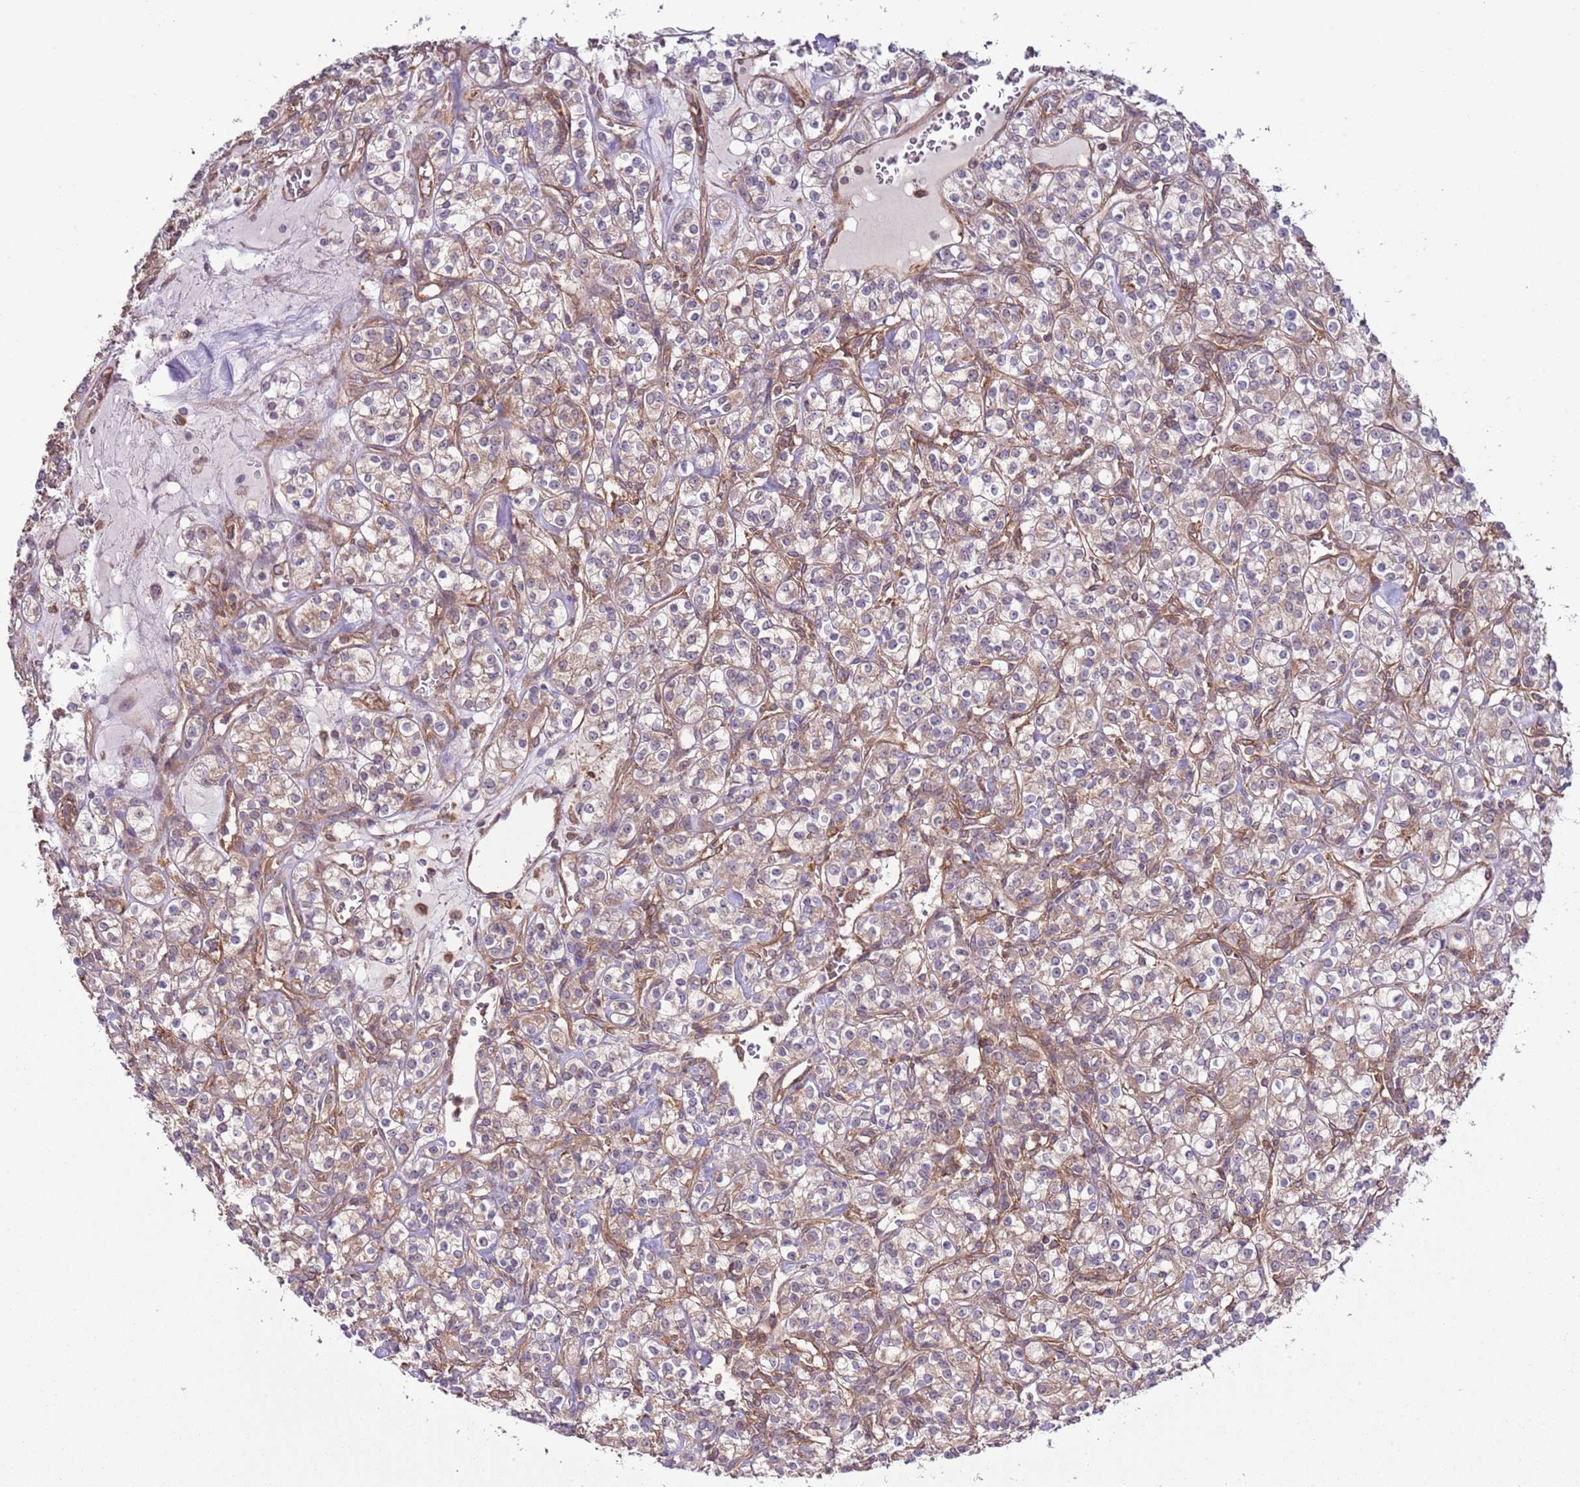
{"staining": {"intensity": "weak", "quantity": "25%-75%", "location": "cytoplasmic/membranous"}, "tissue": "renal cancer", "cell_type": "Tumor cells", "image_type": "cancer", "snomed": [{"axis": "morphology", "description": "Adenocarcinoma, NOS"}, {"axis": "topography", "description": "Kidney"}], "caption": "Immunohistochemical staining of adenocarcinoma (renal) exhibits low levels of weak cytoplasmic/membranous protein positivity in about 25%-75% of tumor cells.", "gene": "LPIN2", "patient": {"sex": "male", "age": 77}}